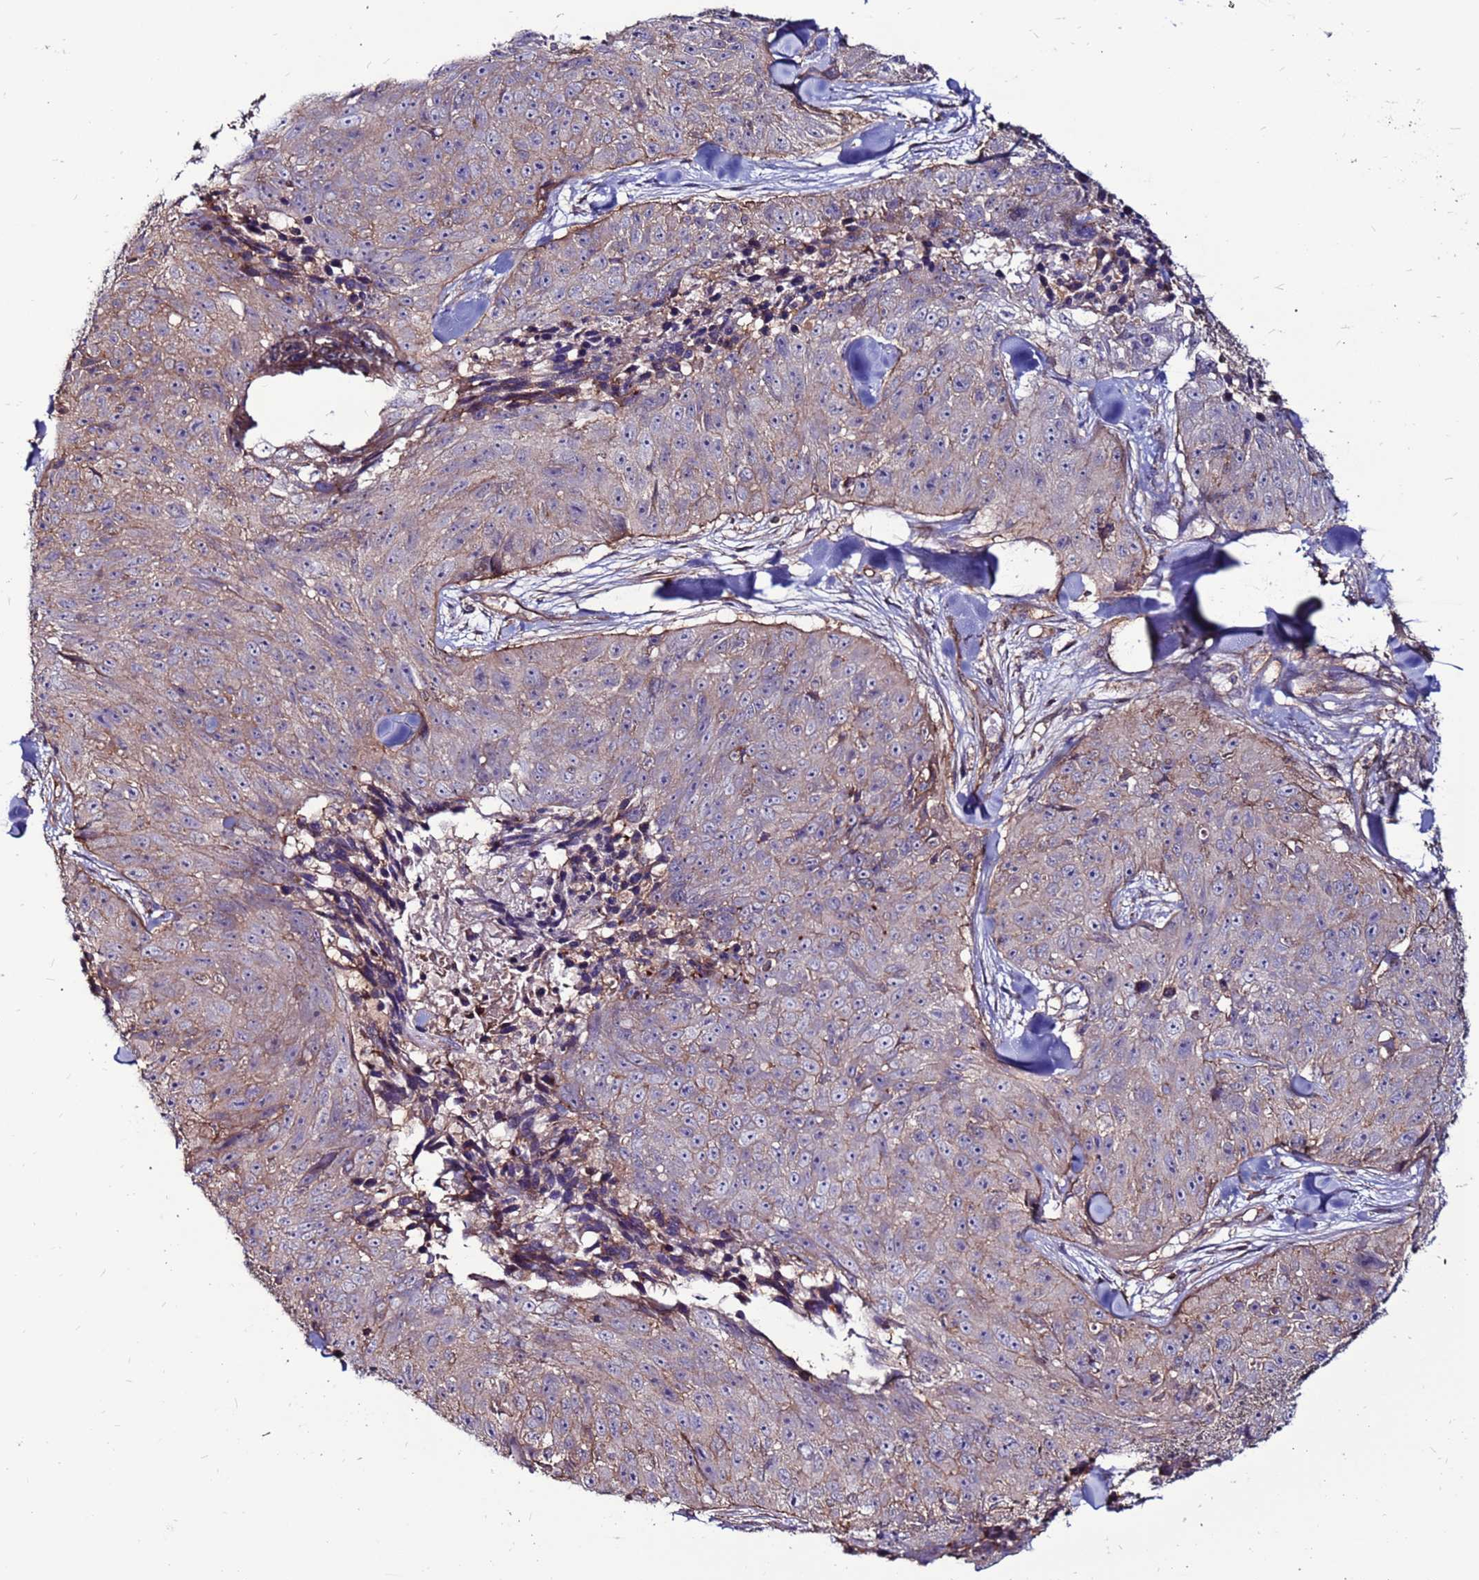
{"staining": {"intensity": "weak", "quantity": "25%-75%", "location": "cytoplasmic/membranous"}, "tissue": "skin cancer", "cell_type": "Tumor cells", "image_type": "cancer", "snomed": [{"axis": "morphology", "description": "Squamous cell carcinoma, NOS"}, {"axis": "topography", "description": "Skin"}], "caption": "Tumor cells exhibit weak cytoplasmic/membranous positivity in about 25%-75% of cells in skin squamous cell carcinoma. (brown staining indicates protein expression, while blue staining denotes nuclei).", "gene": "NRN1L", "patient": {"sex": "female", "age": 87}}